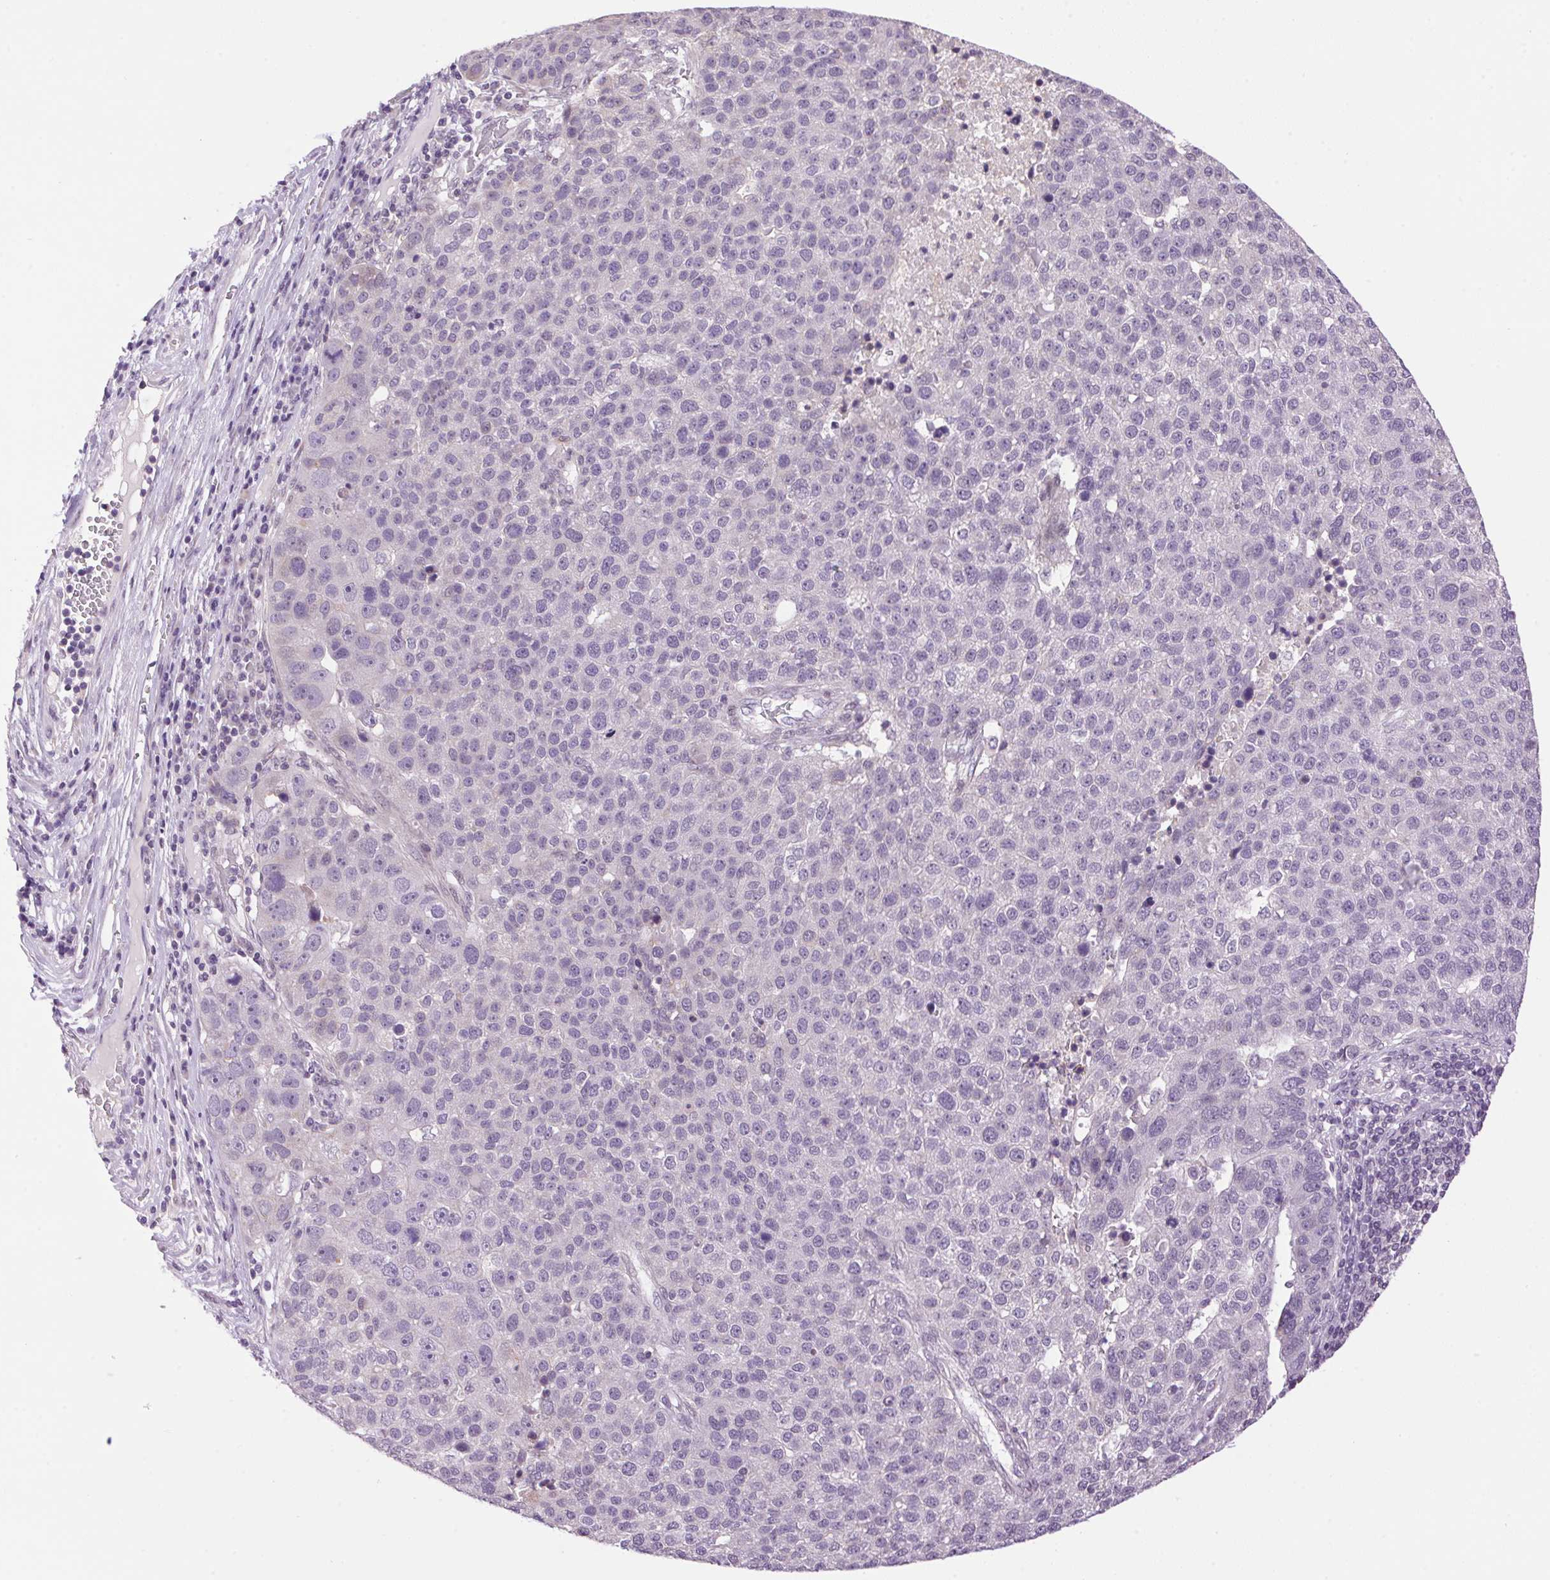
{"staining": {"intensity": "negative", "quantity": "none", "location": "none"}, "tissue": "pancreatic cancer", "cell_type": "Tumor cells", "image_type": "cancer", "snomed": [{"axis": "morphology", "description": "Adenocarcinoma, NOS"}, {"axis": "topography", "description": "Pancreas"}], "caption": "Human pancreatic adenocarcinoma stained for a protein using IHC reveals no expression in tumor cells.", "gene": "SMIM13", "patient": {"sex": "female", "age": 61}}